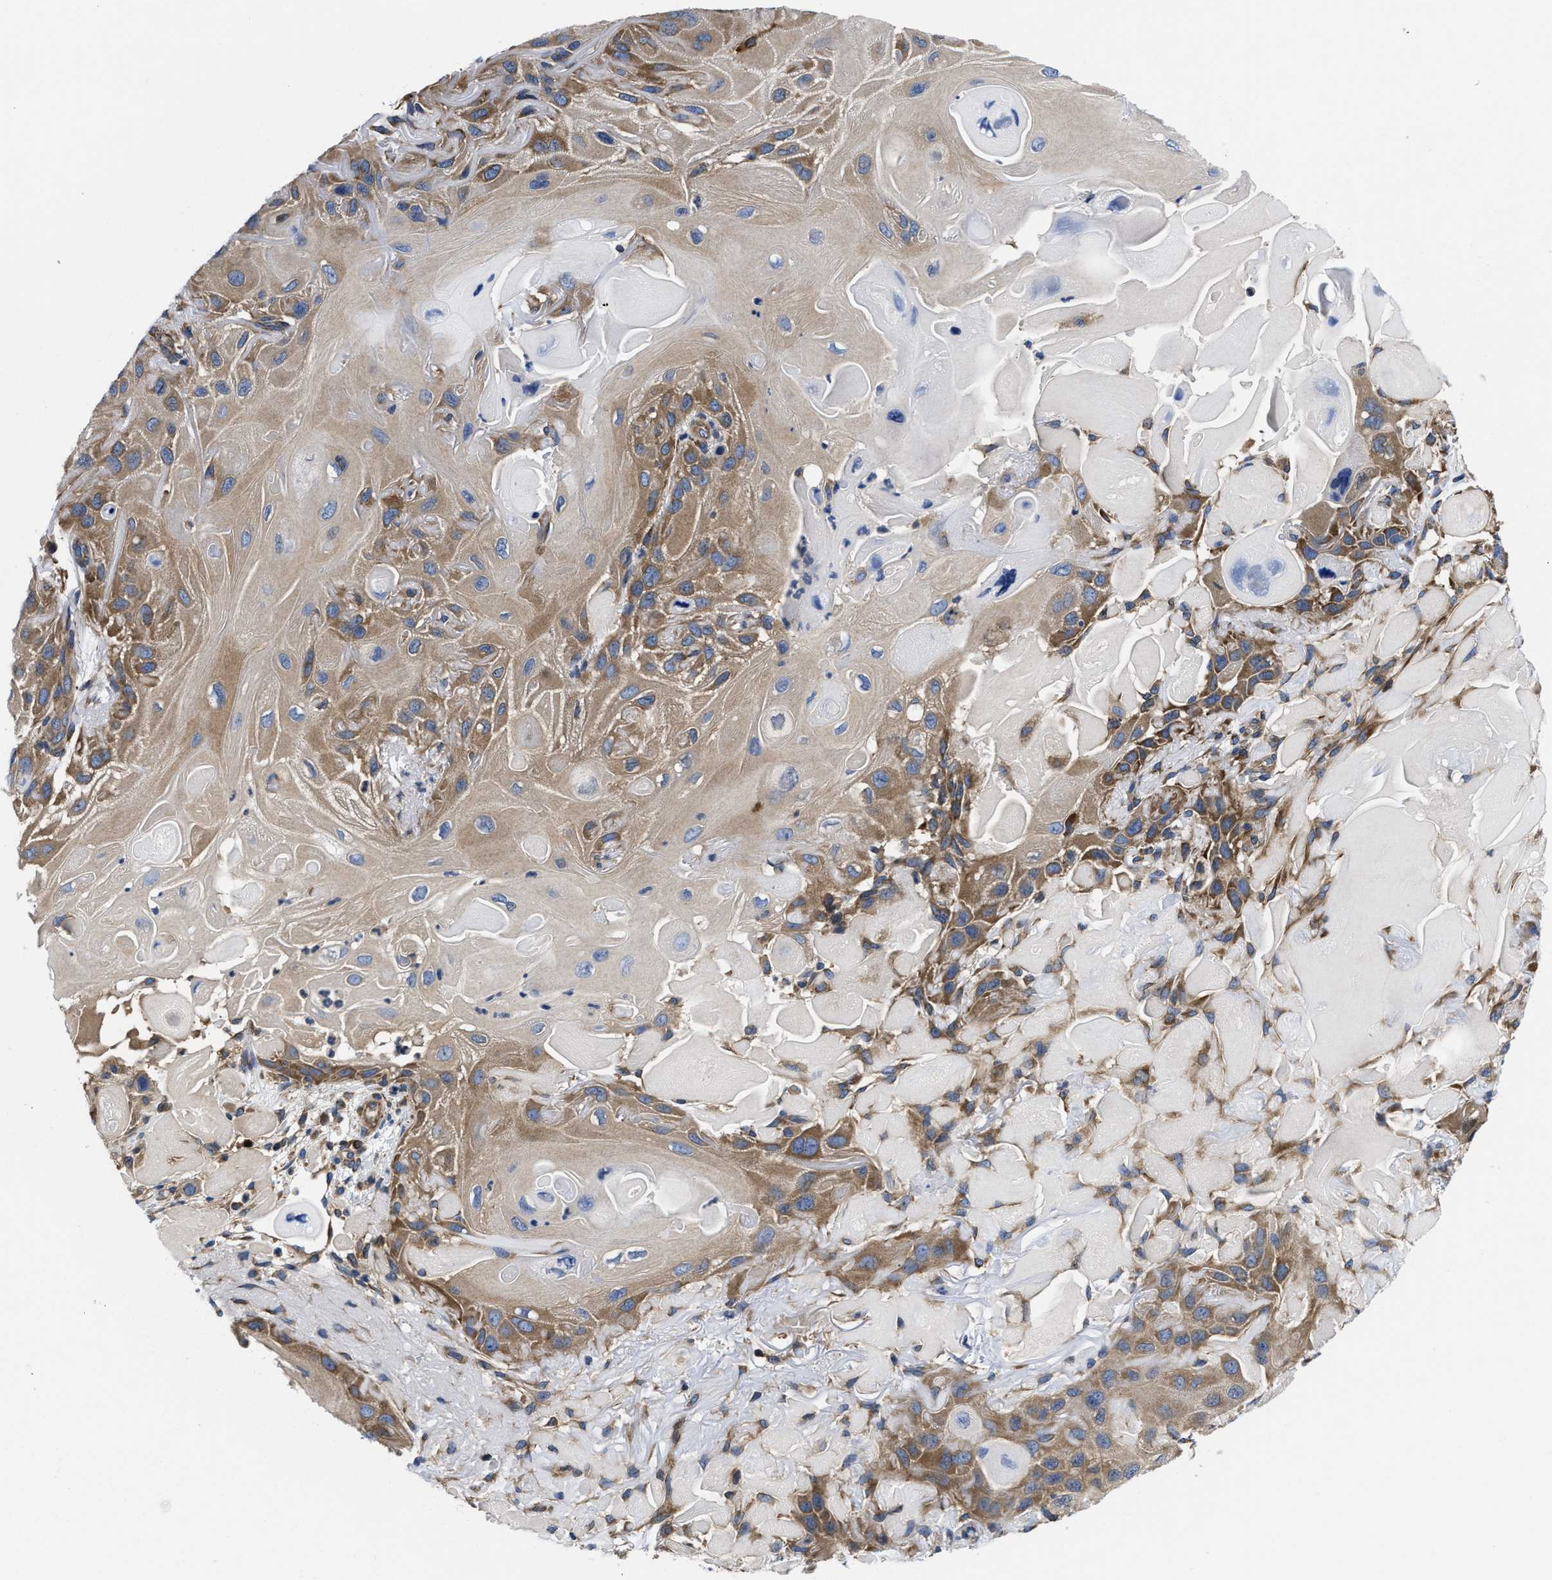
{"staining": {"intensity": "moderate", "quantity": "<25%", "location": "cytoplasmic/membranous"}, "tissue": "skin cancer", "cell_type": "Tumor cells", "image_type": "cancer", "snomed": [{"axis": "morphology", "description": "Squamous cell carcinoma, NOS"}, {"axis": "topography", "description": "Skin"}], "caption": "Protein staining exhibits moderate cytoplasmic/membranous staining in approximately <25% of tumor cells in squamous cell carcinoma (skin).", "gene": "YARS1", "patient": {"sex": "female", "age": 77}}